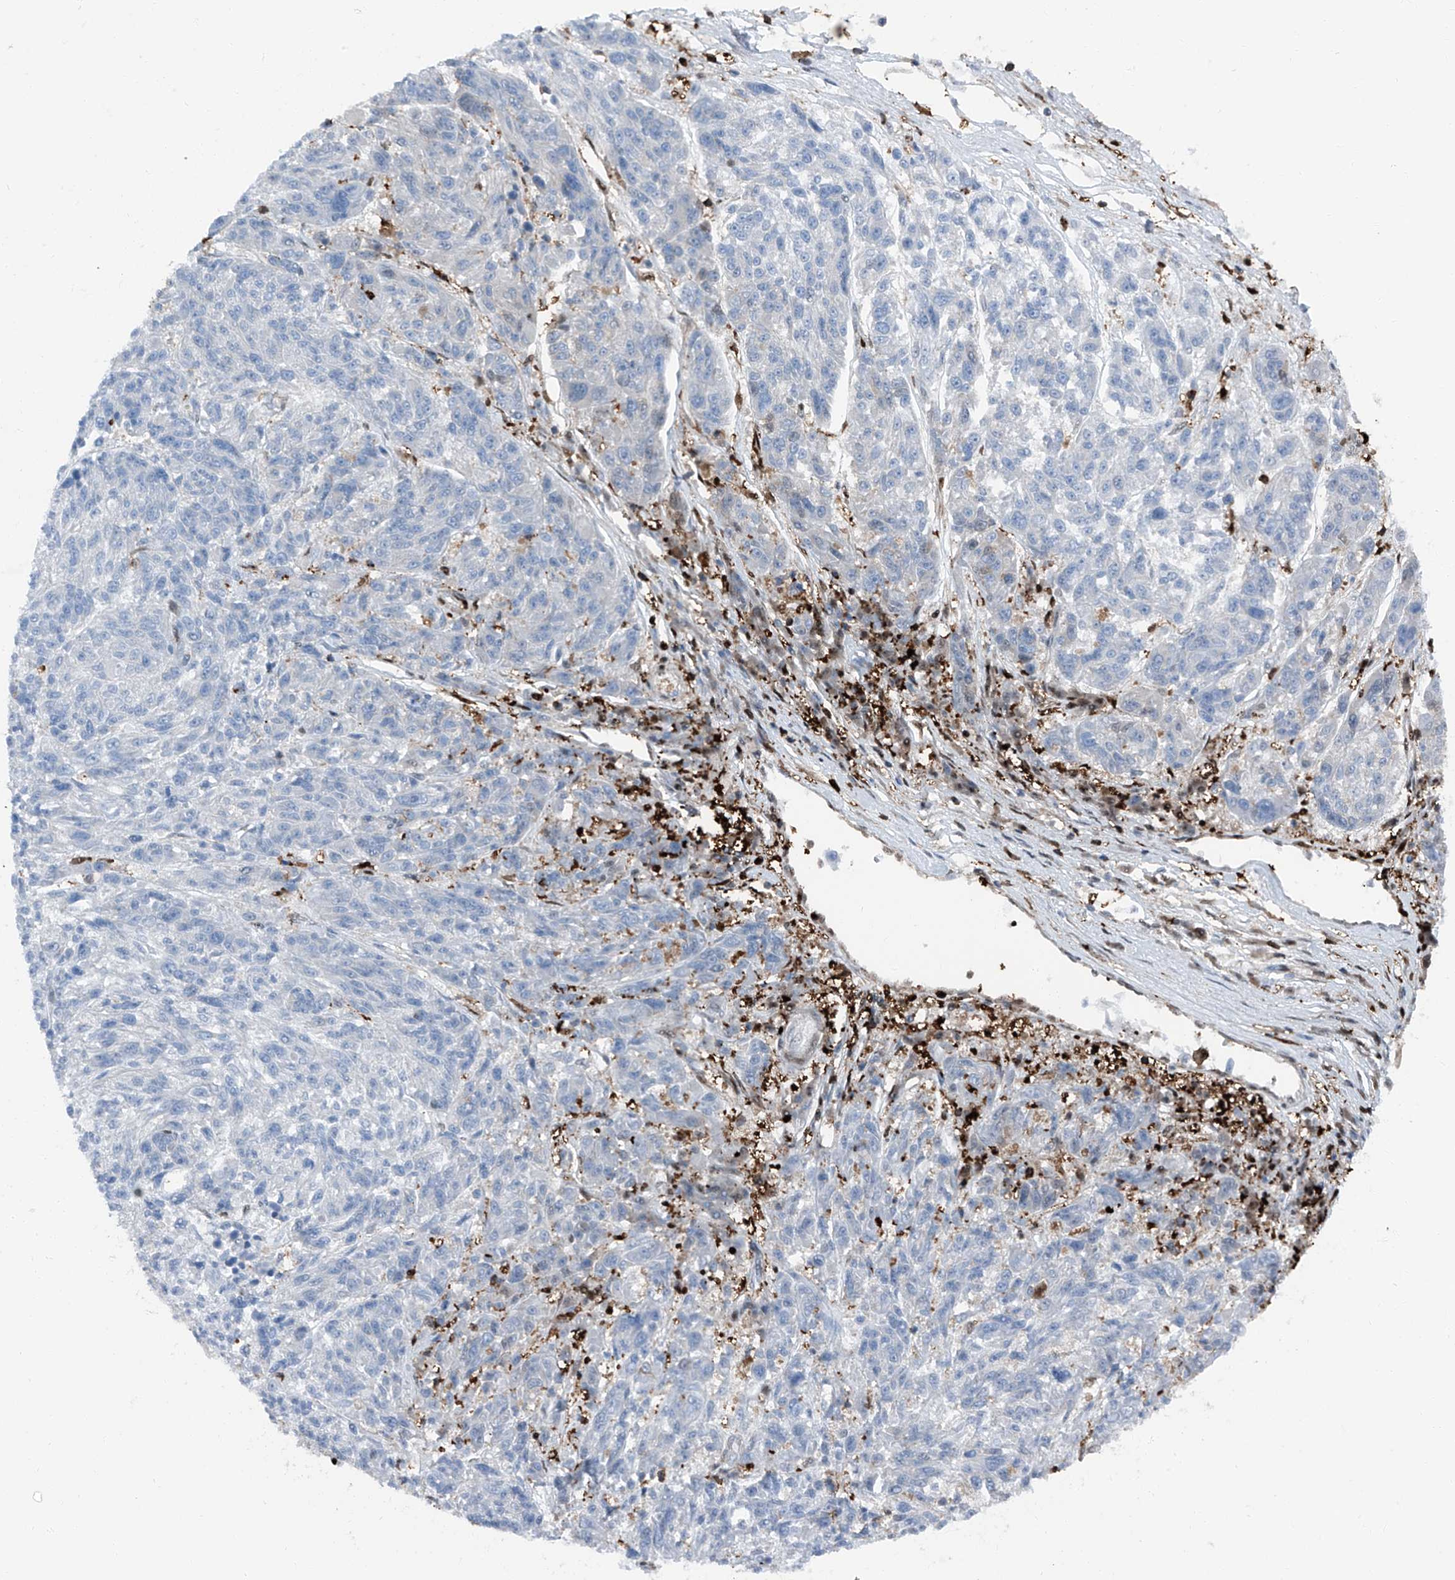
{"staining": {"intensity": "negative", "quantity": "none", "location": "none"}, "tissue": "melanoma", "cell_type": "Tumor cells", "image_type": "cancer", "snomed": [{"axis": "morphology", "description": "Malignant melanoma, NOS"}, {"axis": "topography", "description": "Skin"}], "caption": "Human malignant melanoma stained for a protein using IHC shows no positivity in tumor cells.", "gene": "PSMB10", "patient": {"sex": "male", "age": 53}}